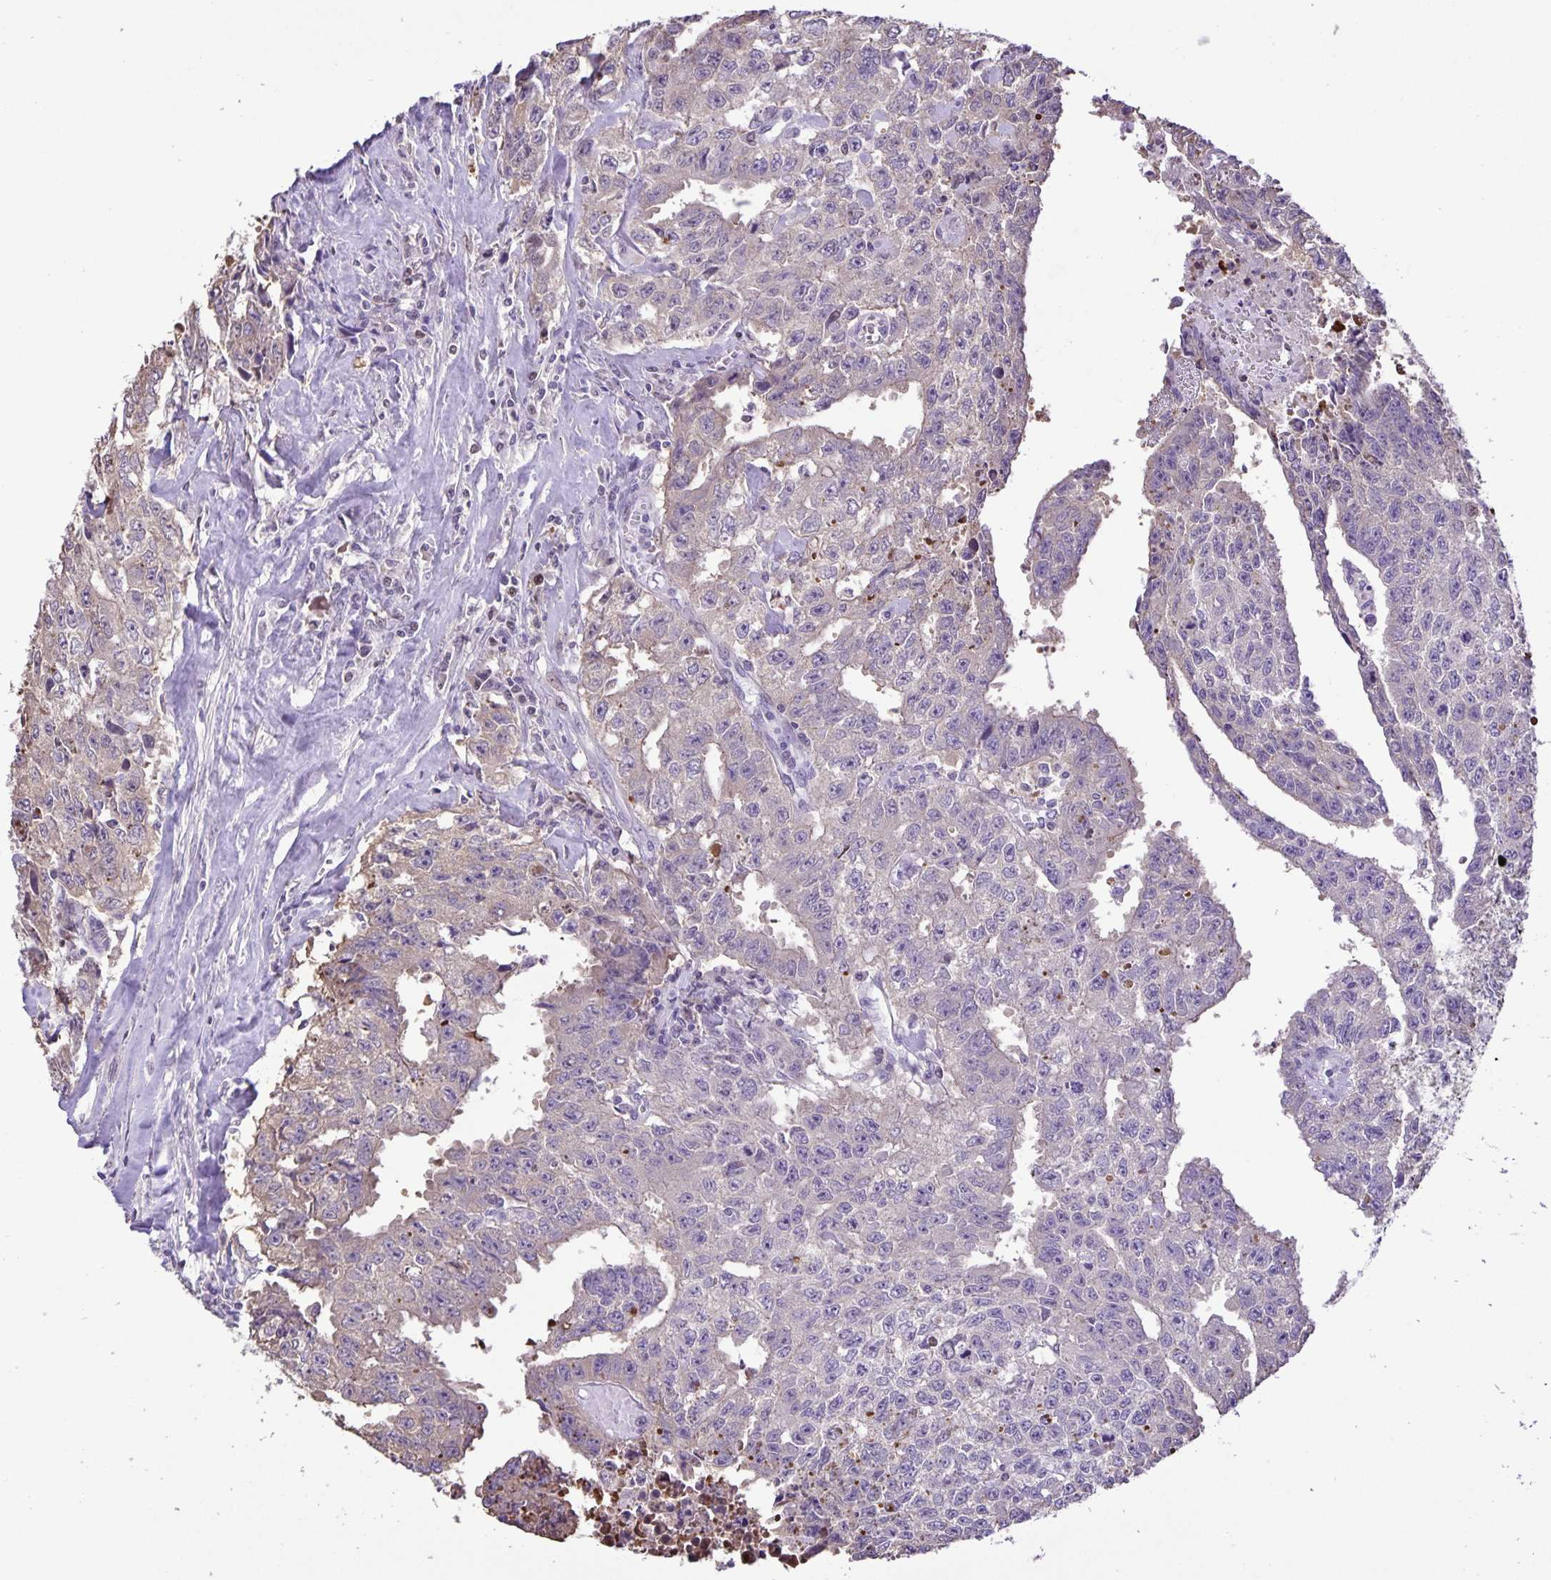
{"staining": {"intensity": "negative", "quantity": "none", "location": "none"}, "tissue": "testis cancer", "cell_type": "Tumor cells", "image_type": "cancer", "snomed": [{"axis": "morphology", "description": "Carcinoma, Embryonal, NOS"}, {"axis": "morphology", "description": "Teratoma, malignant, NOS"}, {"axis": "topography", "description": "Testis"}], "caption": "This image is of testis cancer stained with IHC to label a protein in brown with the nuclei are counter-stained blue. There is no staining in tumor cells. (Brightfield microscopy of DAB (3,3'-diaminobenzidine) IHC at high magnification).", "gene": "ONECUT2", "patient": {"sex": "male", "age": 24}}